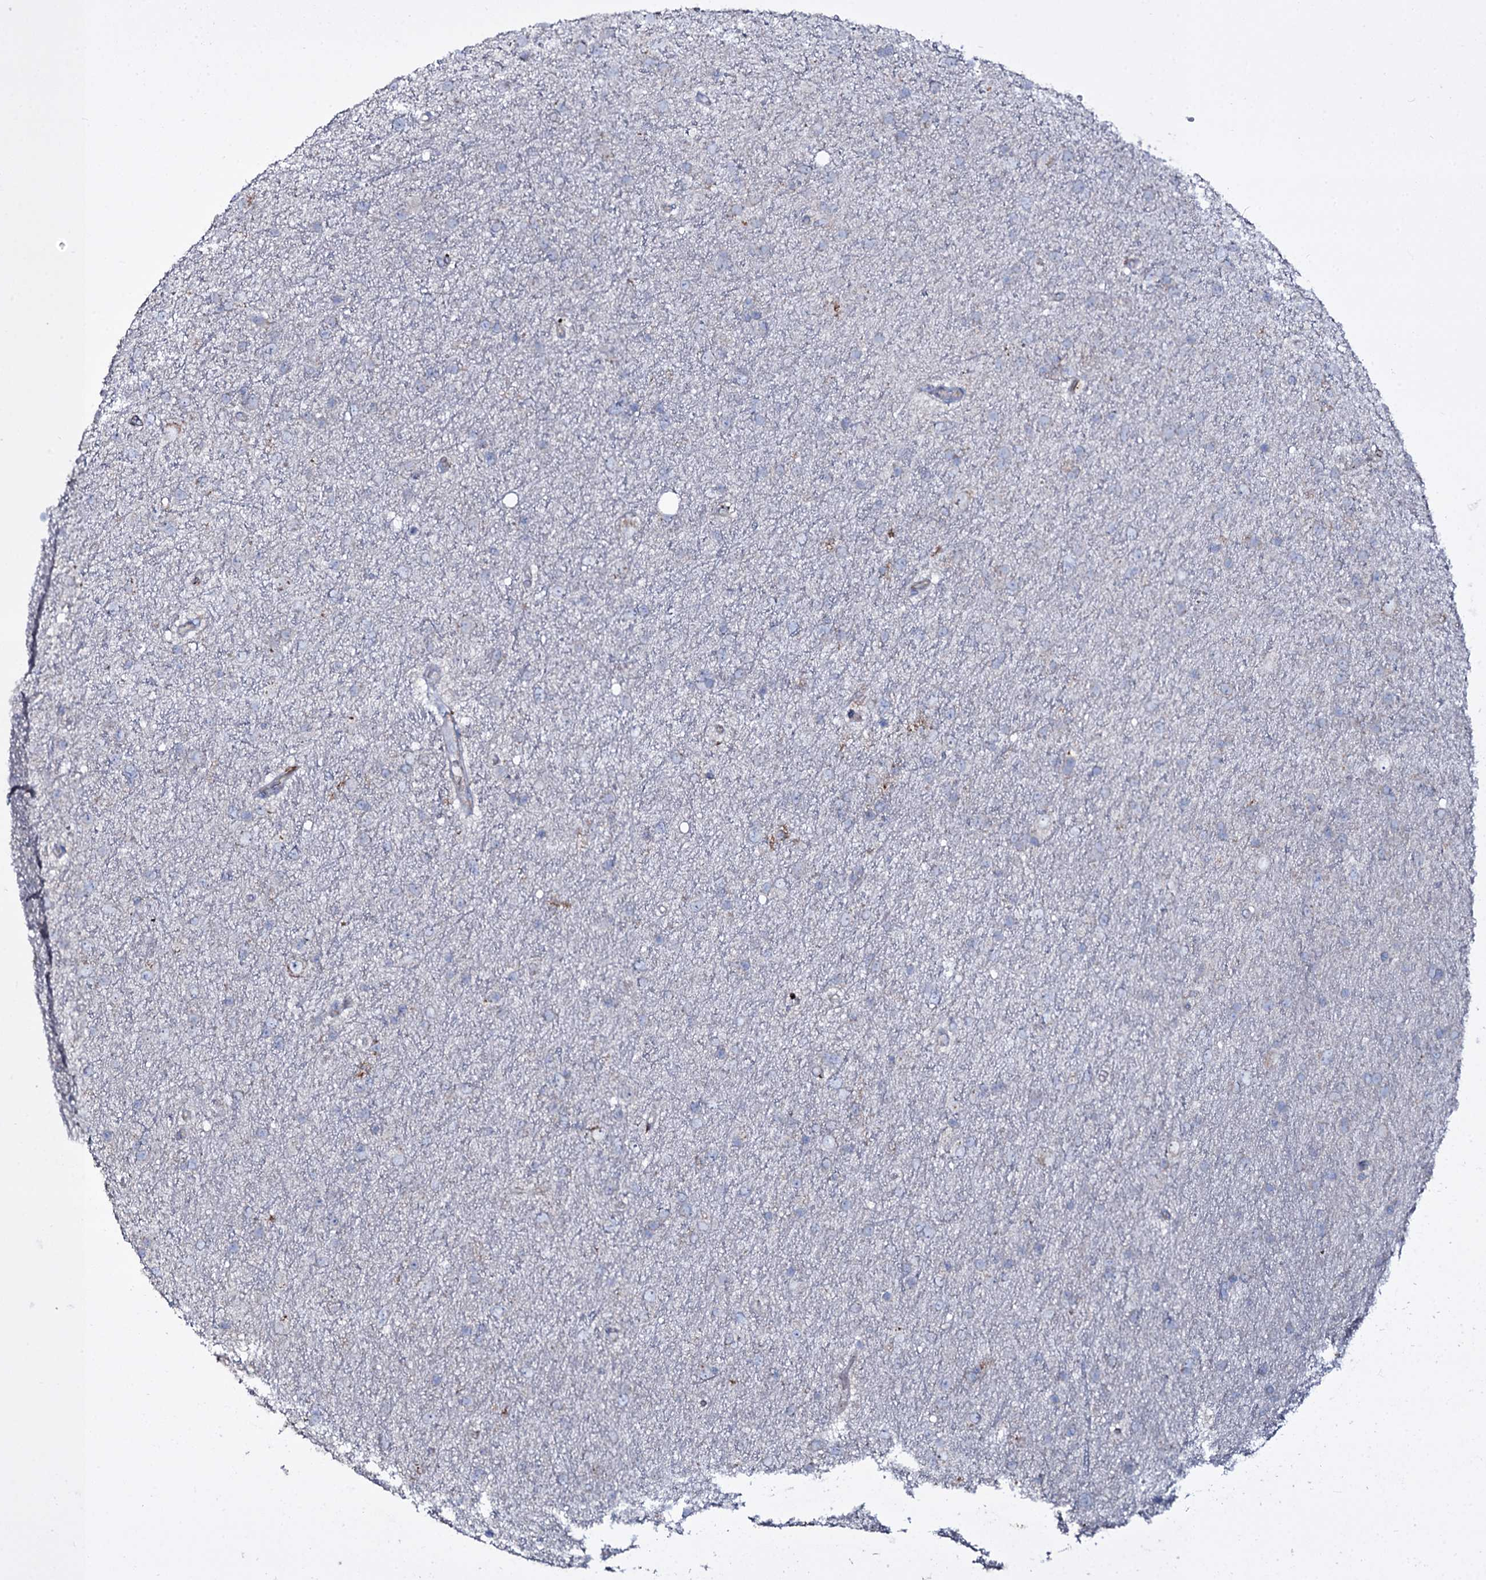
{"staining": {"intensity": "negative", "quantity": "none", "location": "none"}, "tissue": "glioma", "cell_type": "Tumor cells", "image_type": "cancer", "snomed": [{"axis": "morphology", "description": "Glioma, malignant, Low grade"}, {"axis": "topography", "description": "Cerebral cortex"}], "caption": "A histopathology image of glioma stained for a protein demonstrates no brown staining in tumor cells.", "gene": "OSBPL2", "patient": {"sex": "female", "age": 39}}